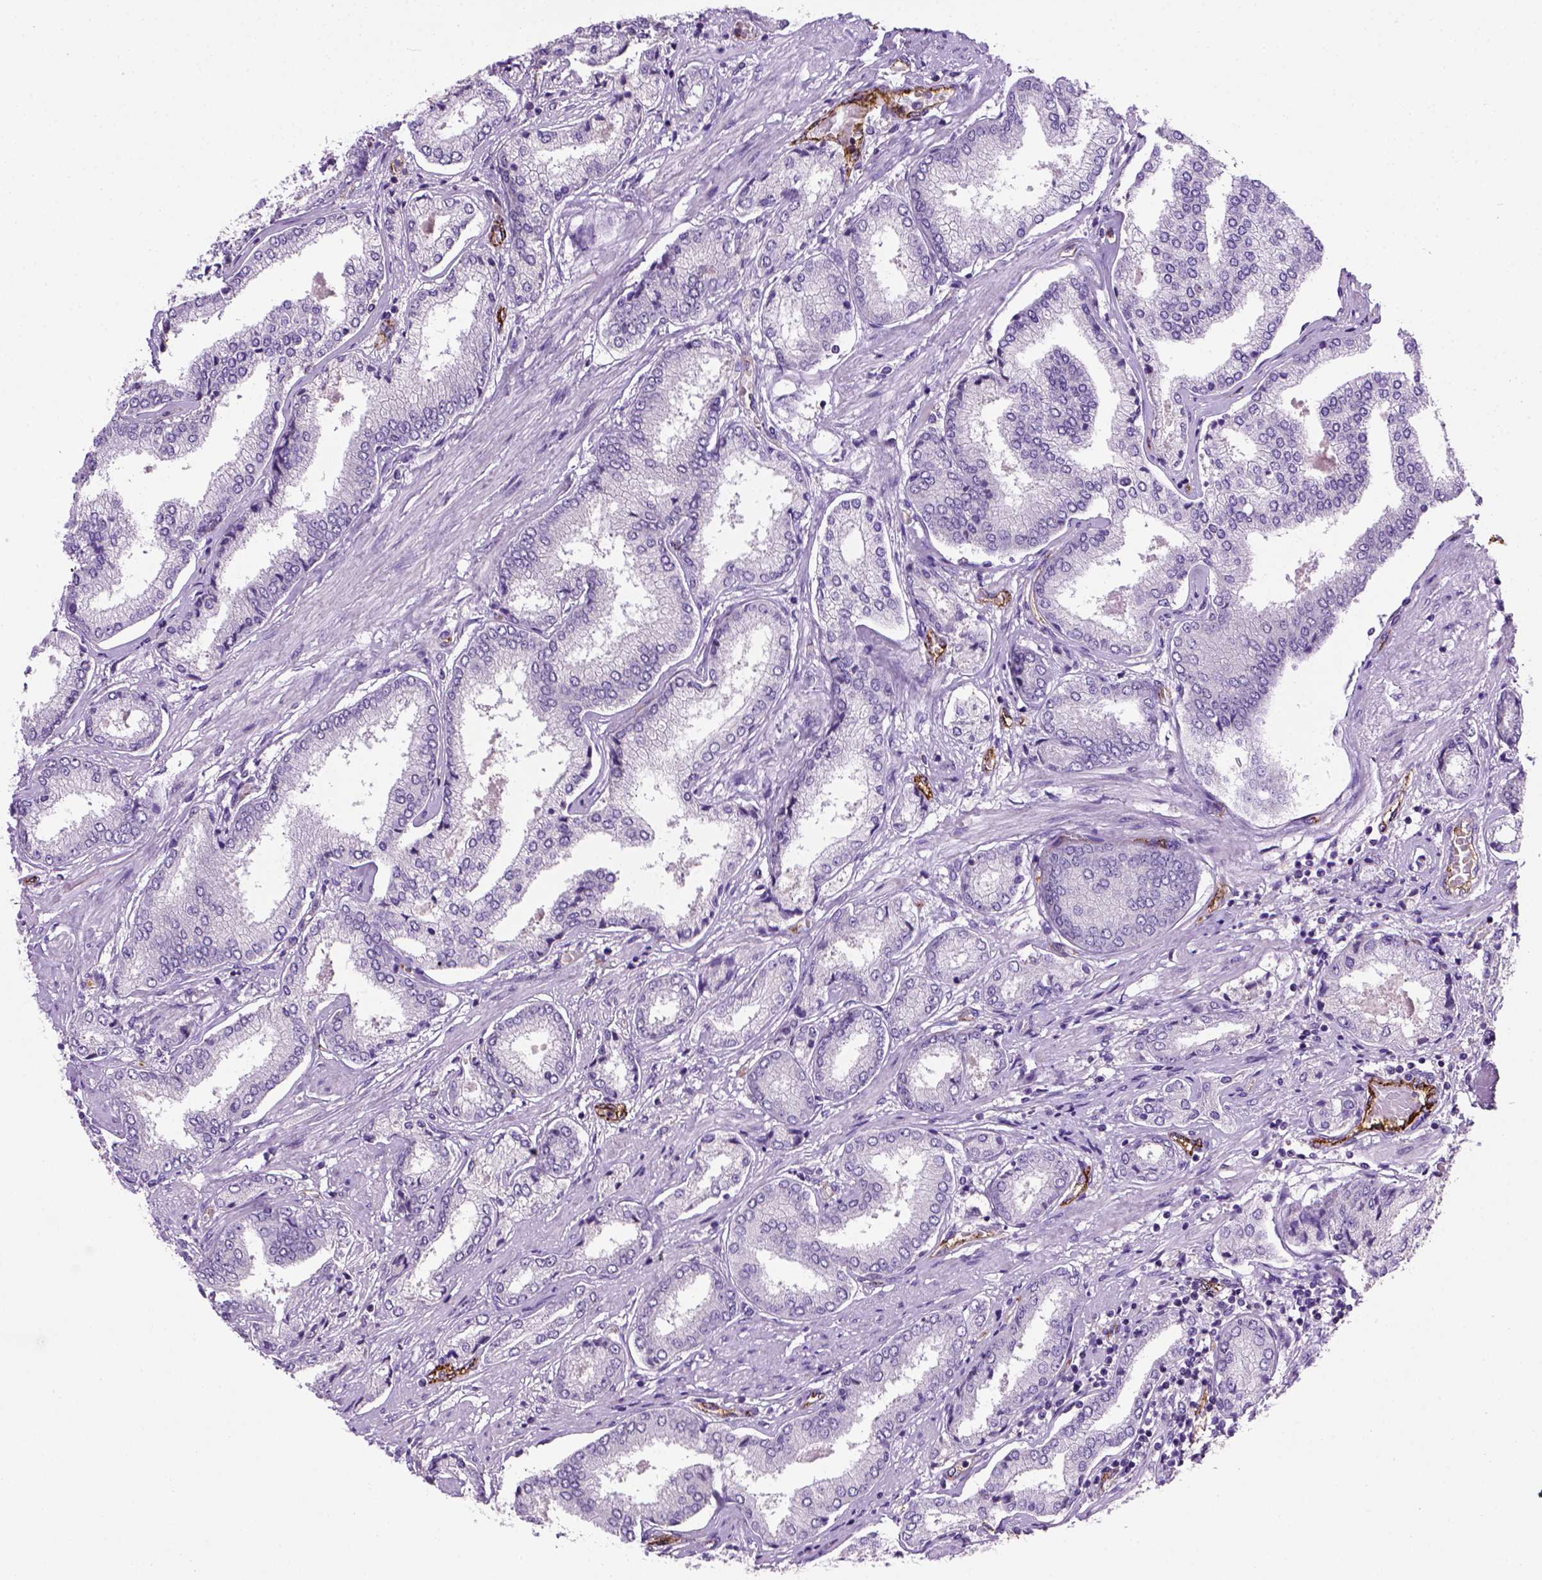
{"staining": {"intensity": "negative", "quantity": "none", "location": "none"}, "tissue": "prostate cancer", "cell_type": "Tumor cells", "image_type": "cancer", "snomed": [{"axis": "morphology", "description": "Adenocarcinoma, NOS"}, {"axis": "topography", "description": "Prostate"}], "caption": "A high-resolution photomicrograph shows immunohistochemistry (IHC) staining of adenocarcinoma (prostate), which exhibits no significant positivity in tumor cells.", "gene": "VWF", "patient": {"sex": "male", "age": 63}}